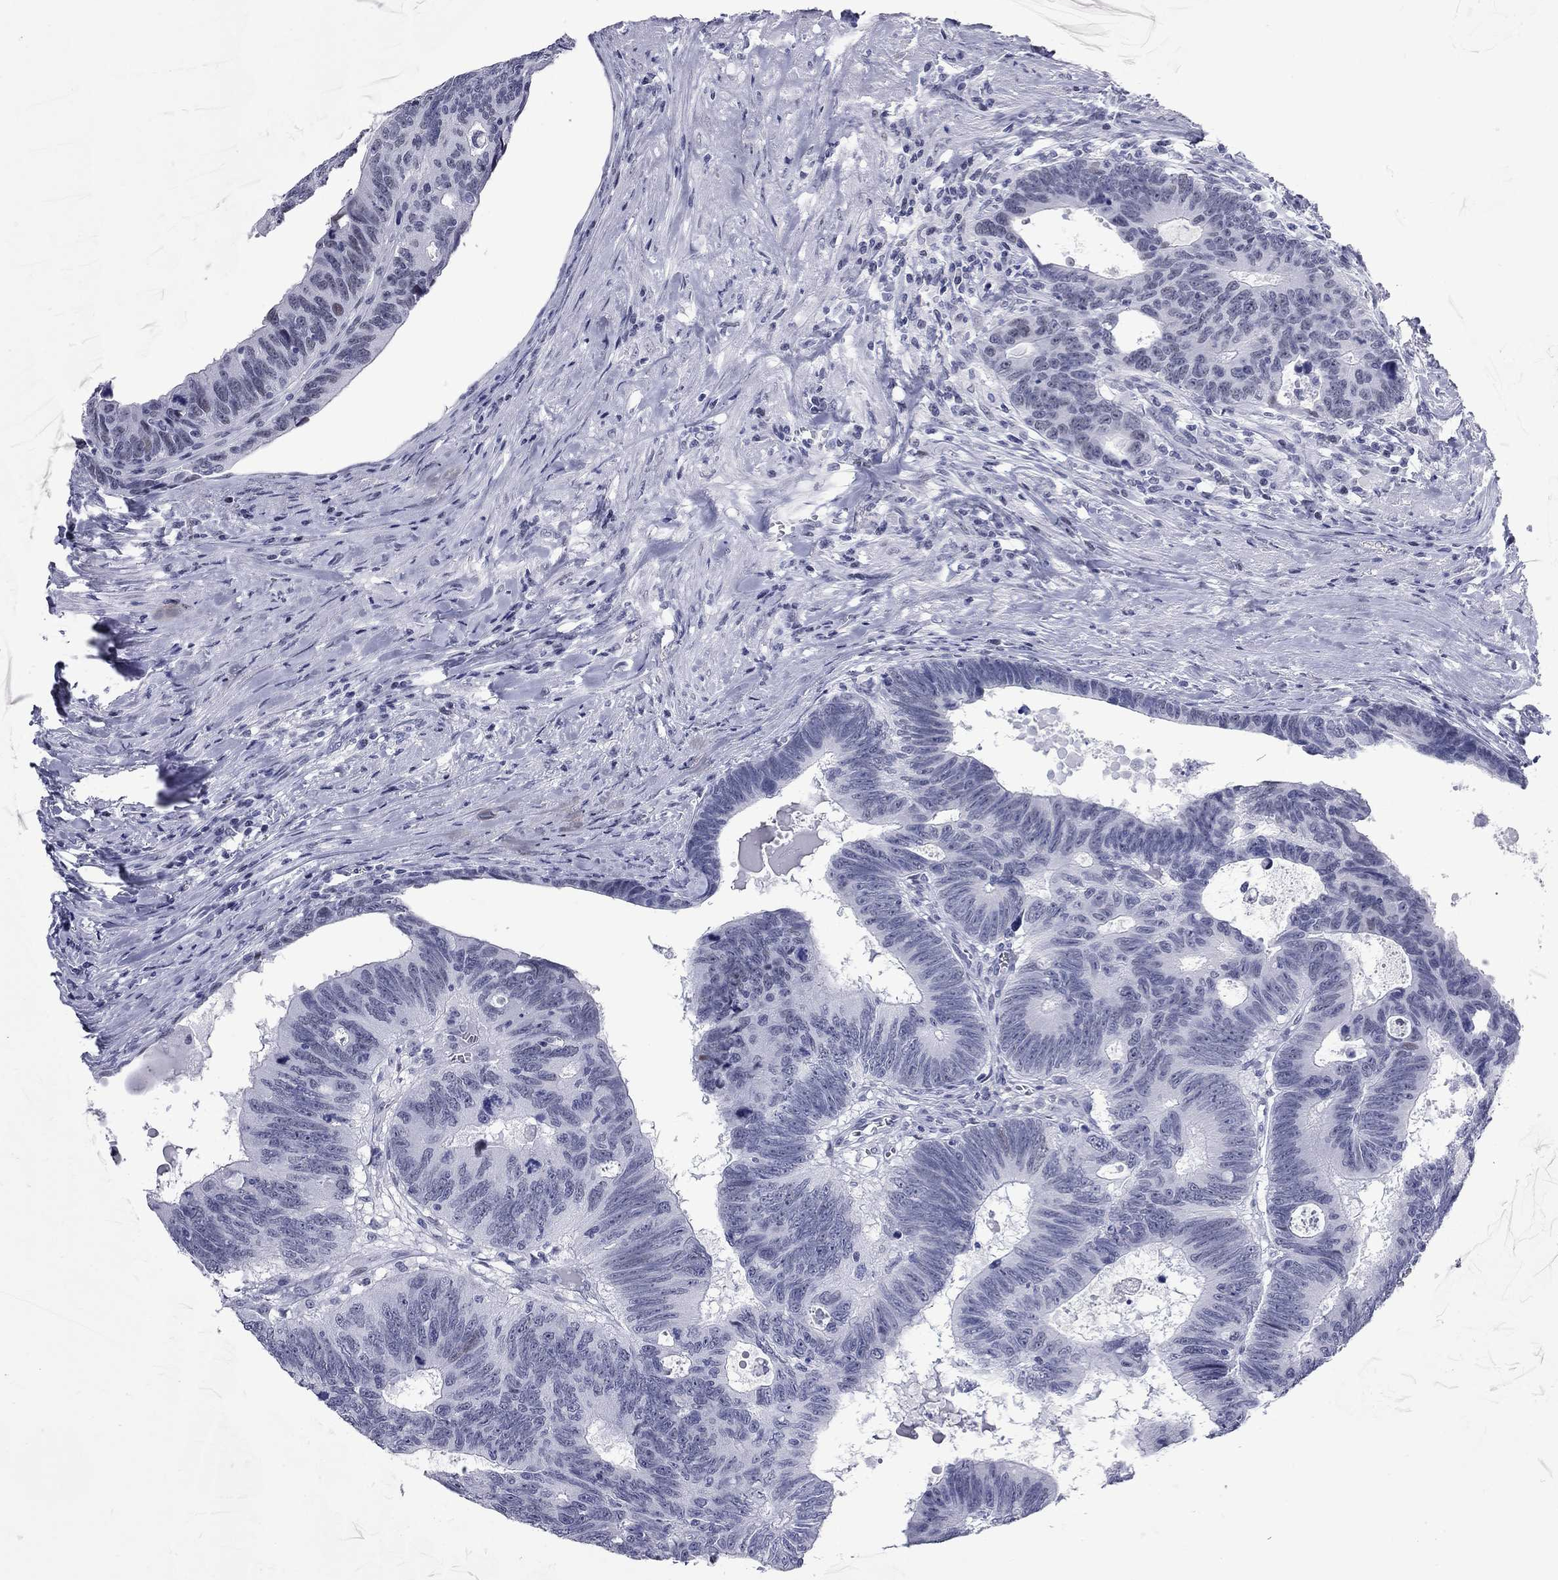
{"staining": {"intensity": "negative", "quantity": "none", "location": "none"}, "tissue": "colorectal cancer", "cell_type": "Tumor cells", "image_type": "cancer", "snomed": [{"axis": "morphology", "description": "Adenocarcinoma, NOS"}, {"axis": "topography", "description": "Colon"}], "caption": "DAB immunohistochemical staining of adenocarcinoma (colorectal) shows no significant expression in tumor cells. (Brightfield microscopy of DAB IHC at high magnification).", "gene": "ASF1B", "patient": {"sex": "female", "age": 77}}